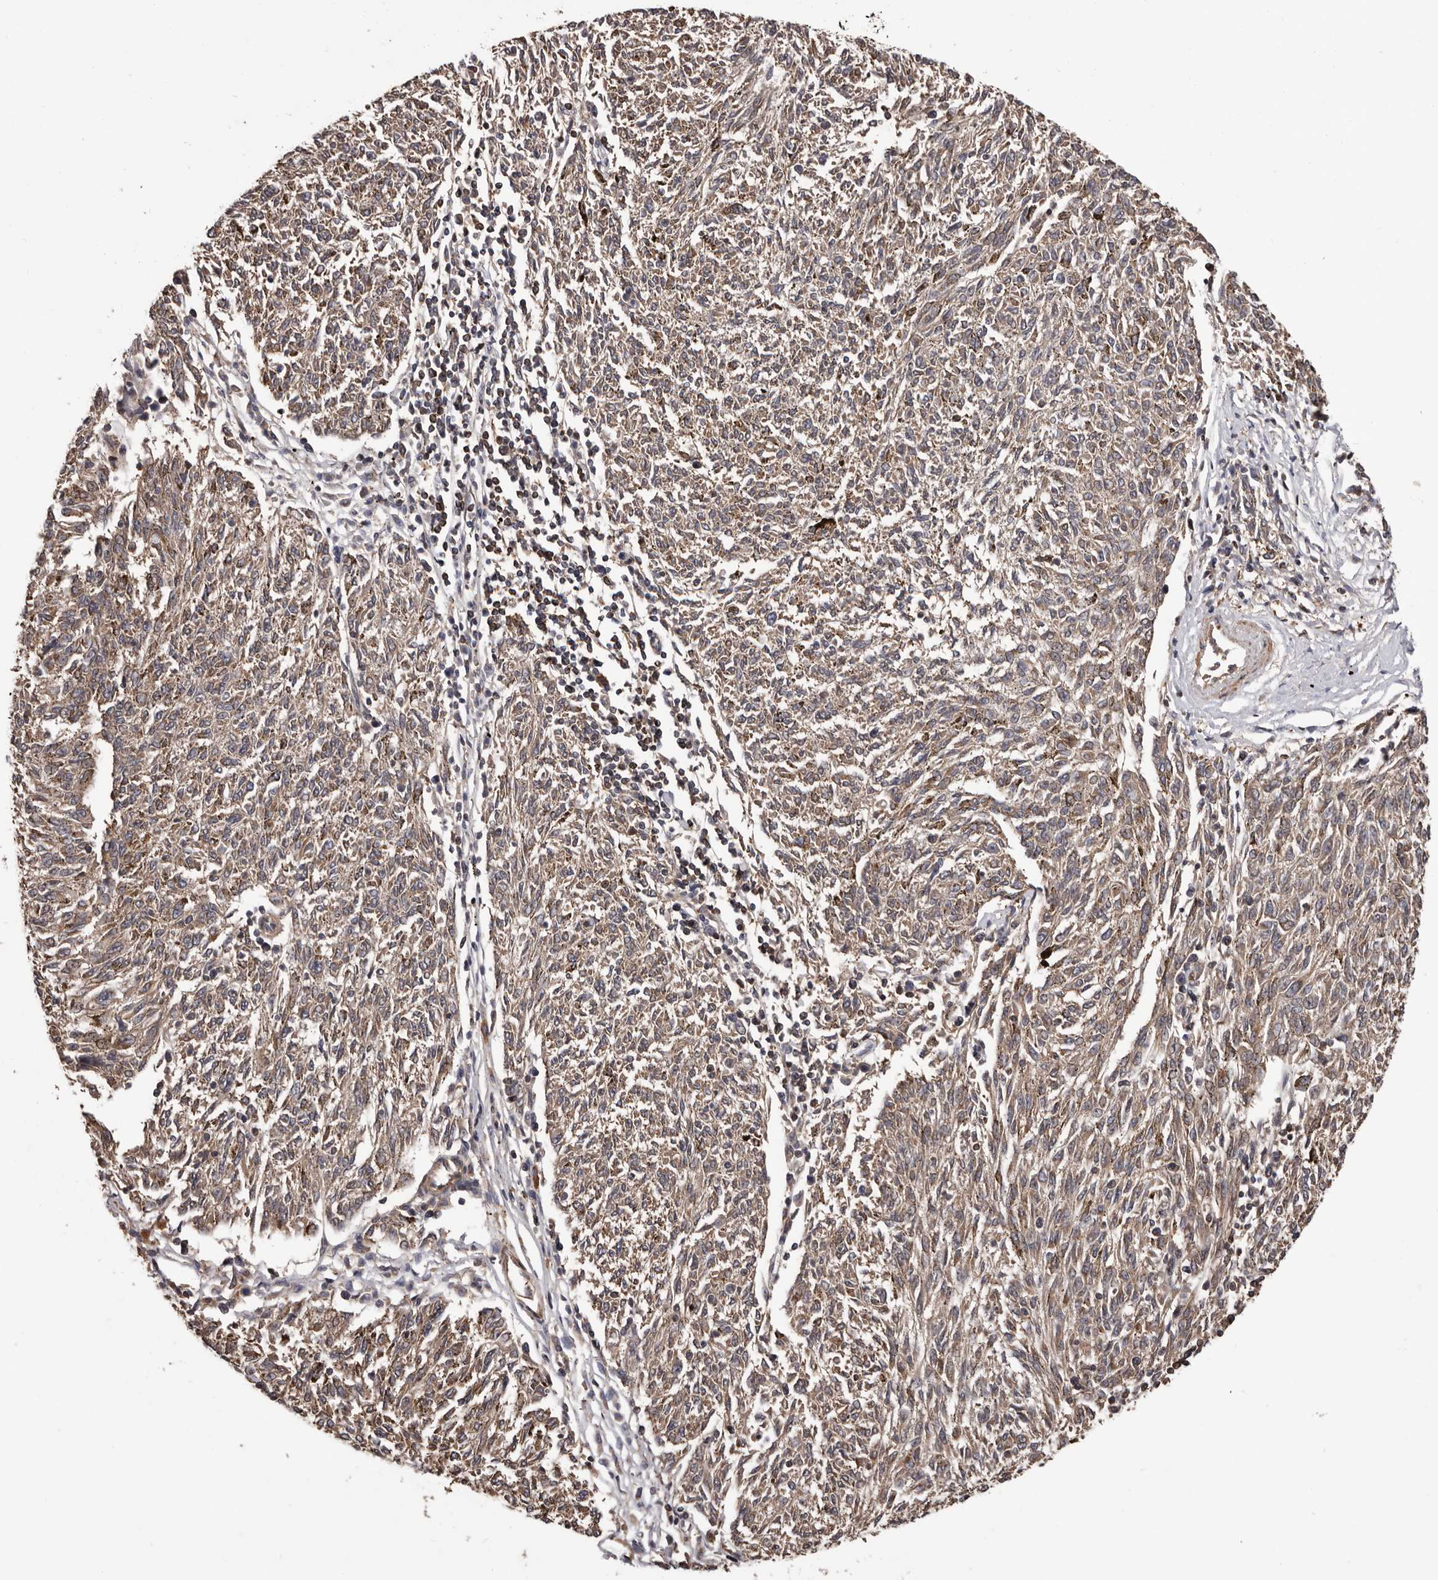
{"staining": {"intensity": "weak", "quantity": ">75%", "location": "cytoplasmic/membranous"}, "tissue": "melanoma", "cell_type": "Tumor cells", "image_type": "cancer", "snomed": [{"axis": "morphology", "description": "Malignant melanoma, NOS"}, {"axis": "topography", "description": "Skin"}], "caption": "This micrograph exhibits melanoma stained with IHC to label a protein in brown. The cytoplasmic/membranous of tumor cells show weak positivity for the protein. Nuclei are counter-stained blue.", "gene": "ADAMTS2", "patient": {"sex": "female", "age": 72}}